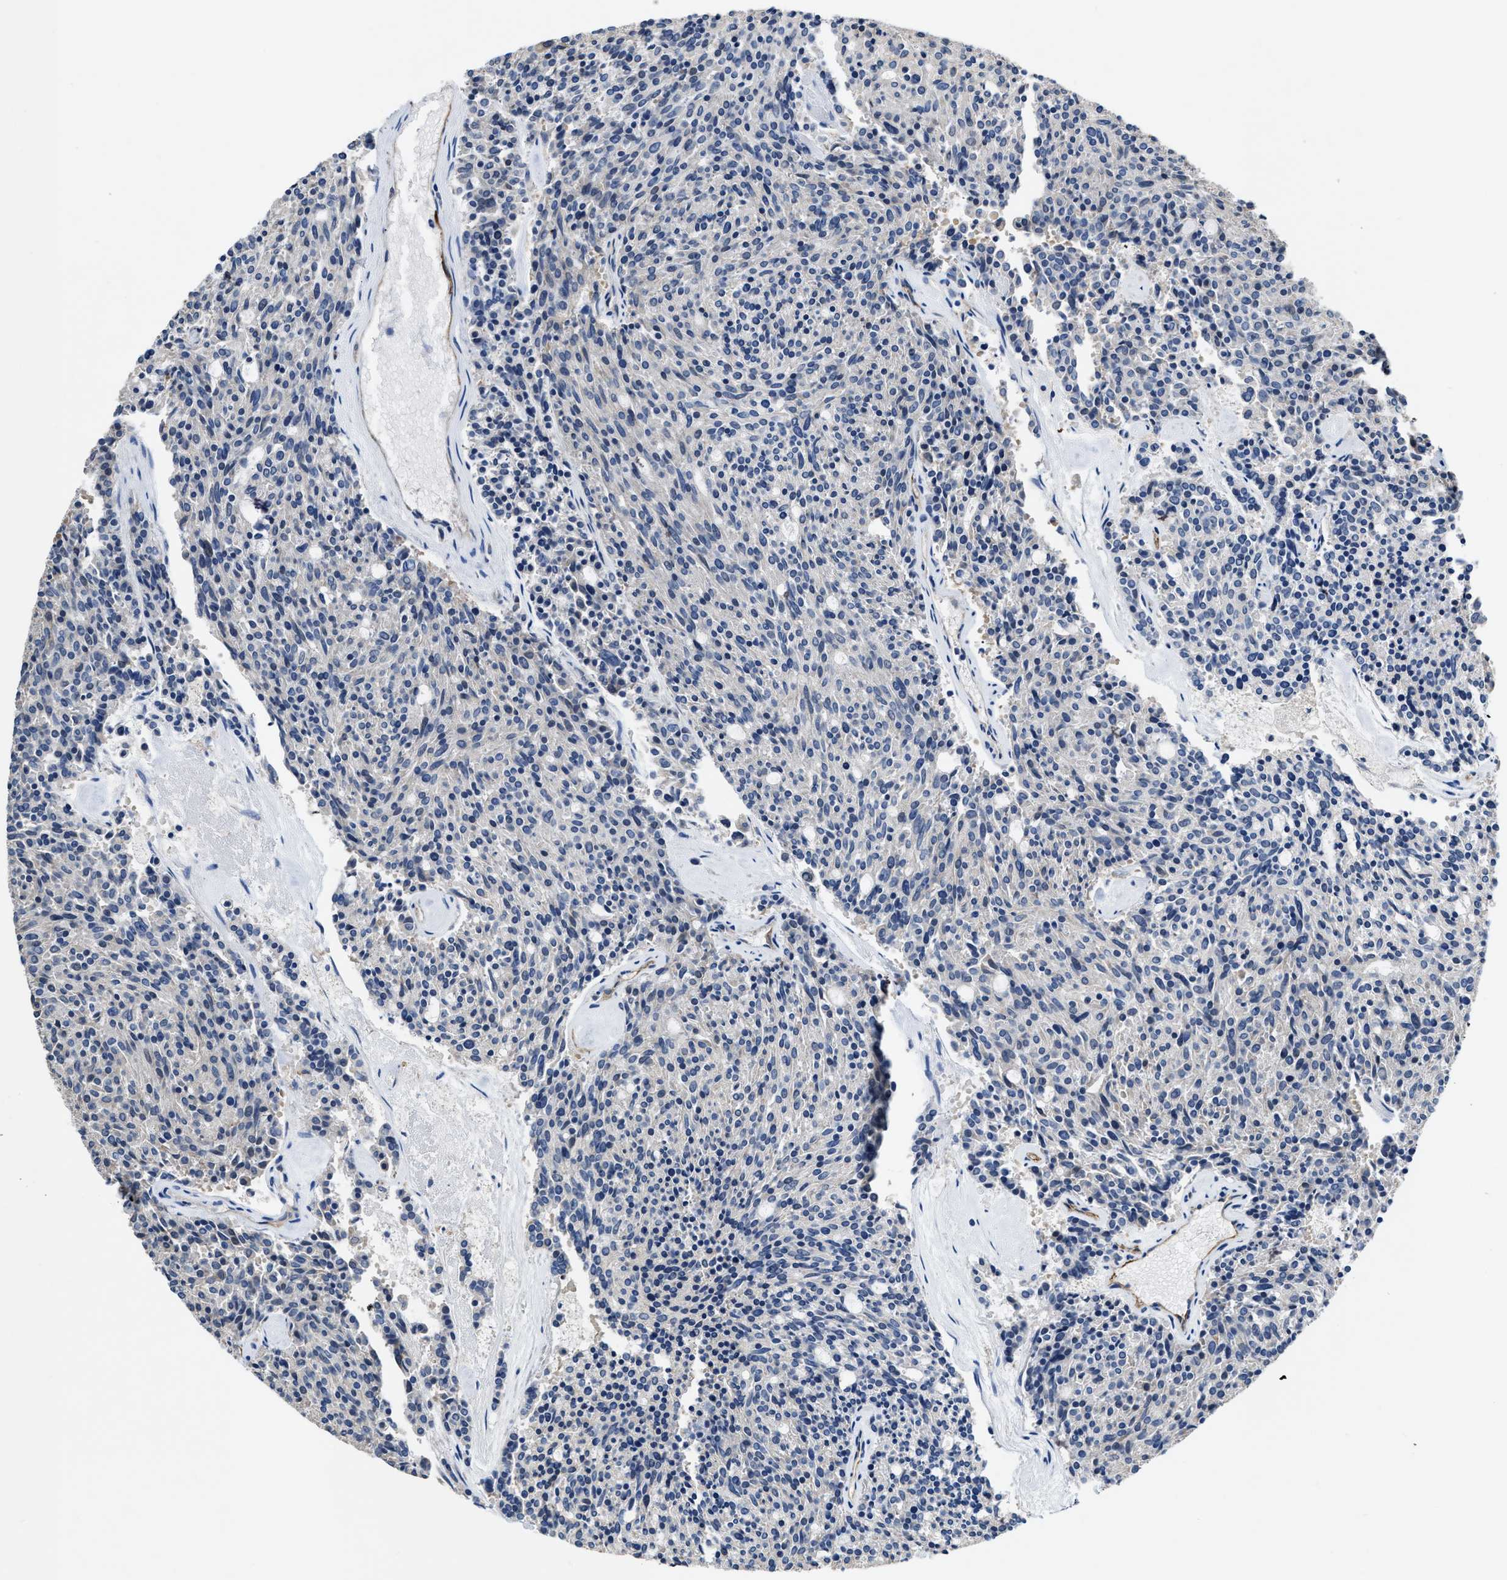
{"staining": {"intensity": "negative", "quantity": "none", "location": "none"}, "tissue": "carcinoid", "cell_type": "Tumor cells", "image_type": "cancer", "snomed": [{"axis": "morphology", "description": "Carcinoid, malignant, NOS"}, {"axis": "topography", "description": "Pancreas"}], "caption": "A high-resolution photomicrograph shows immunohistochemistry (IHC) staining of carcinoid, which demonstrates no significant expression in tumor cells.", "gene": "C22orf42", "patient": {"sex": "female", "age": 54}}